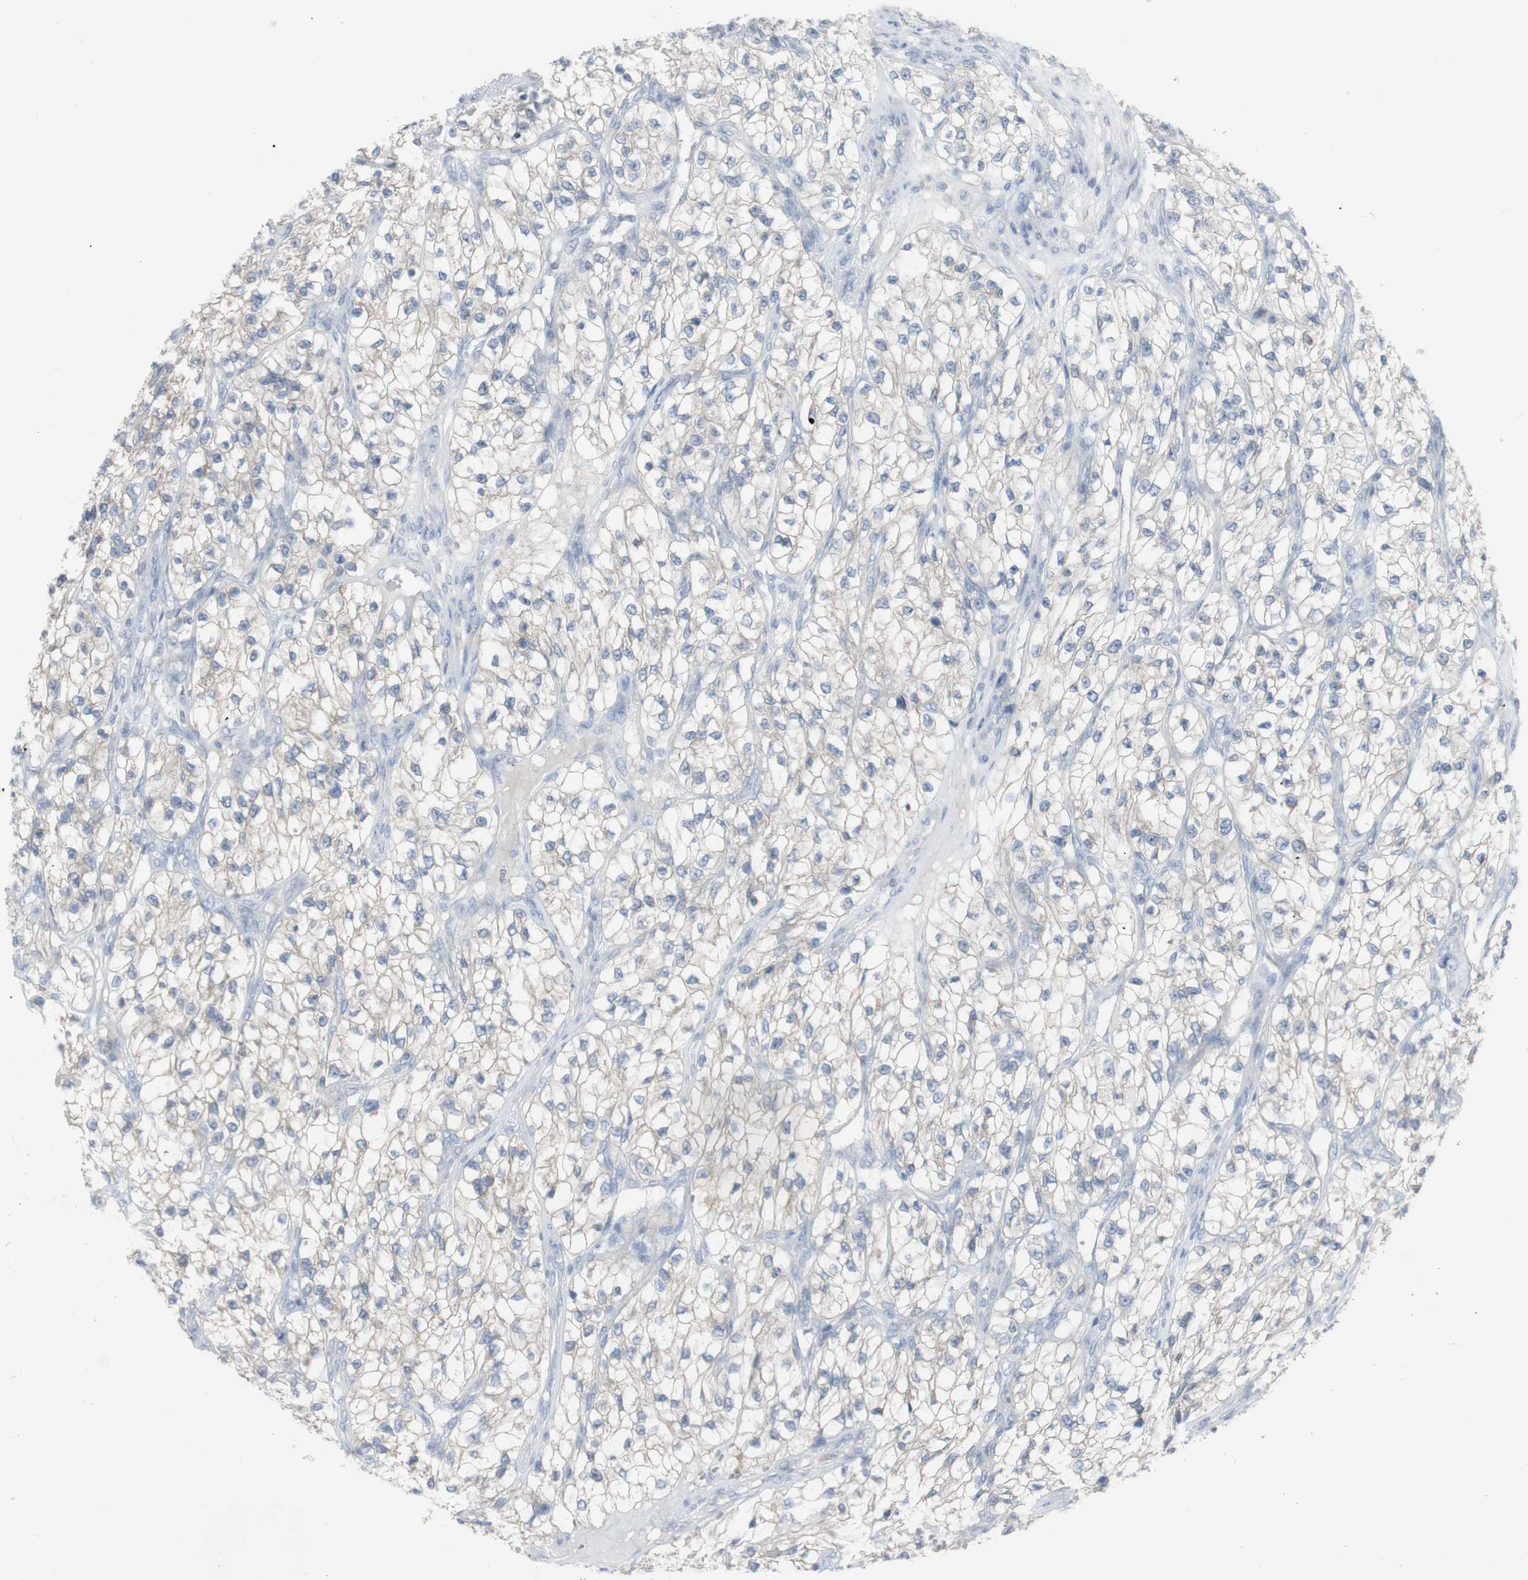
{"staining": {"intensity": "negative", "quantity": "none", "location": "none"}, "tissue": "renal cancer", "cell_type": "Tumor cells", "image_type": "cancer", "snomed": [{"axis": "morphology", "description": "Adenocarcinoma, NOS"}, {"axis": "topography", "description": "Kidney"}], "caption": "DAB immunohistochemical staining of adenocarcinoma (renal) exhibits no significant expression in tumor cells.", "gene": "CD207", "patient": {"sex": "female", "age": 57}}